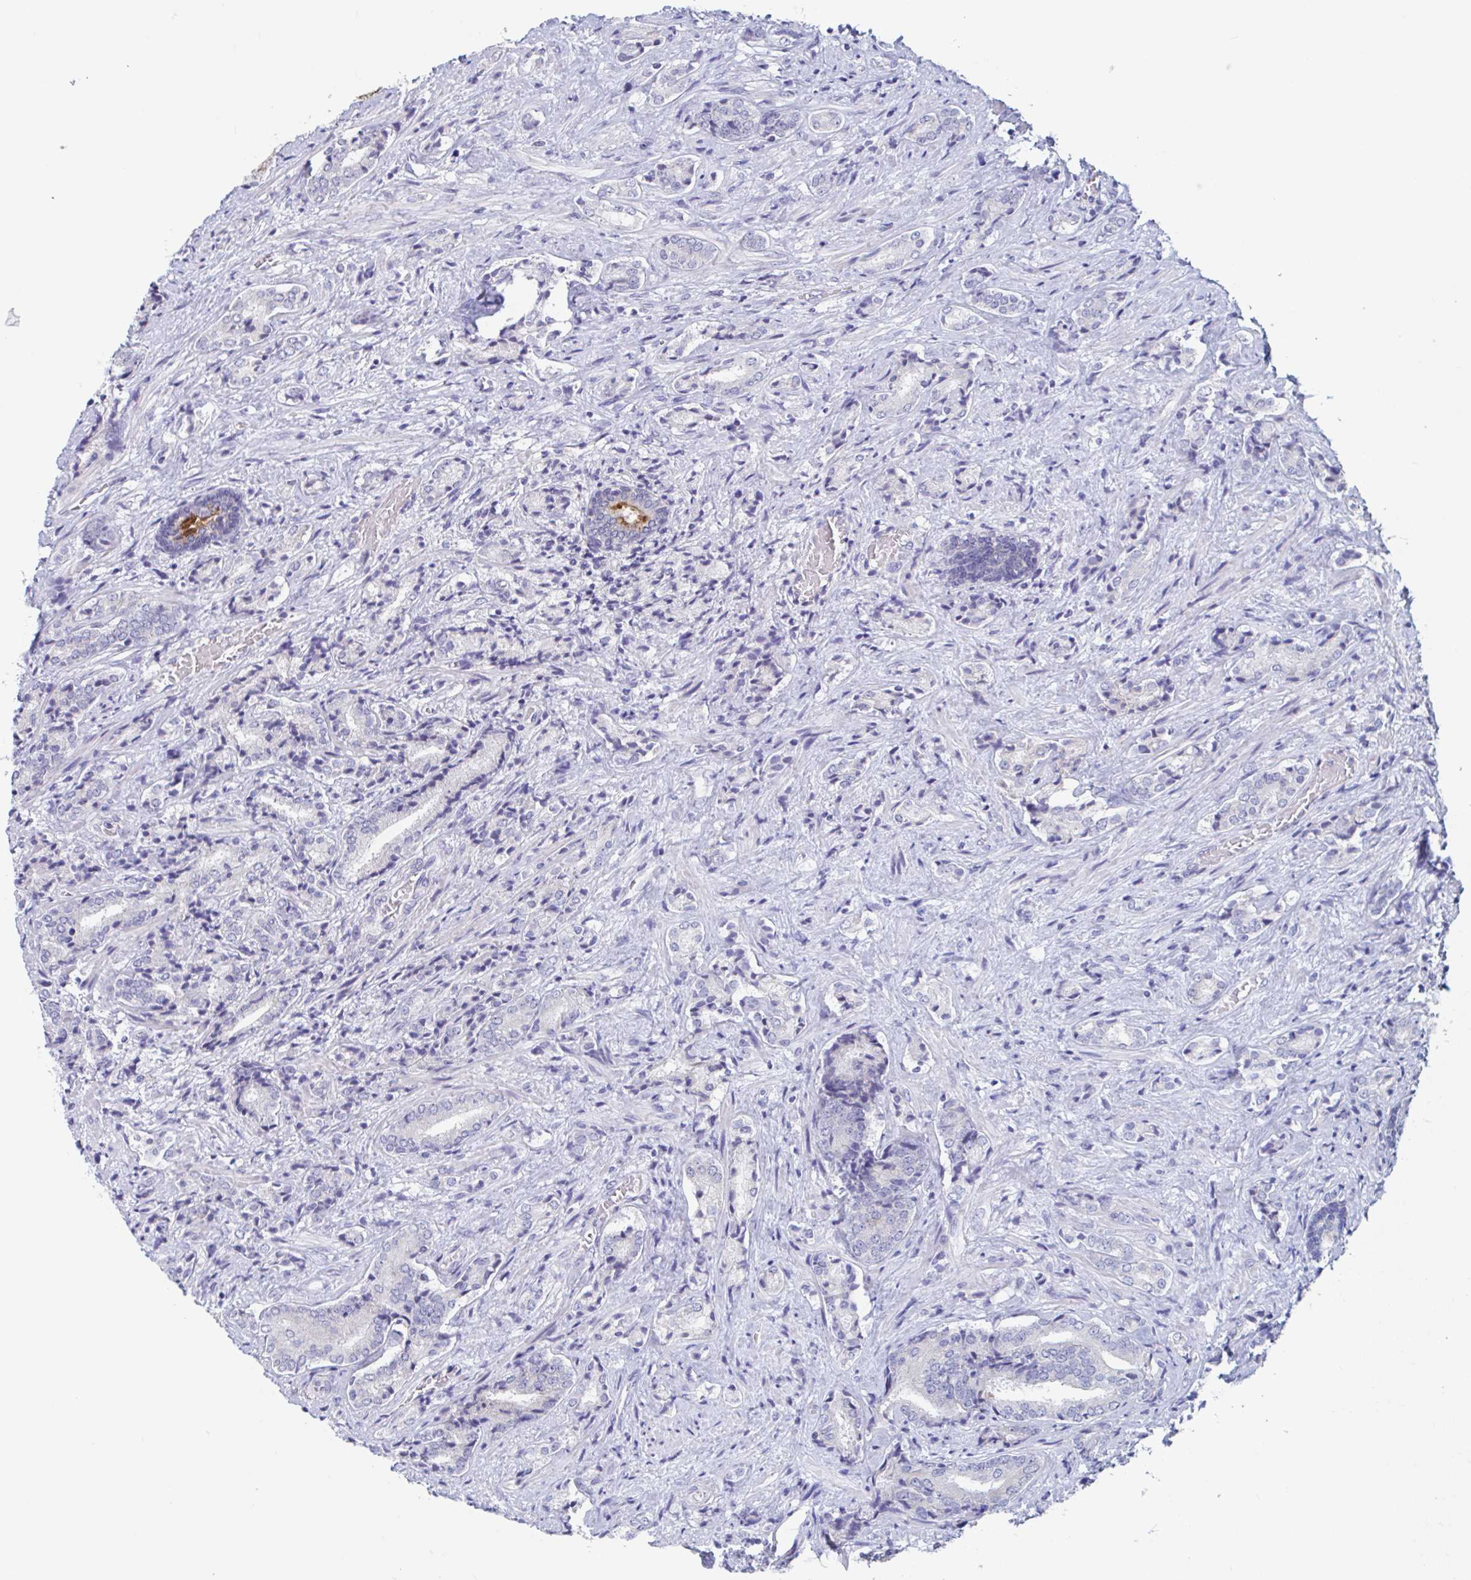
{"staining": {"intensity": "negative", "quantity": "none", "location": "none"}, "tissue": "prostate cancer", "cell_type": "Tumor cells", "image_type": "cancer", "snomed": [{"axis": "morphology", "description": "Adenocarcinoma, High grade"}, {"axis": "topography", "description": "Prostate"}], "caption": "An immunohistochemistry (IHC) image of prostate cancer (high-grade adenocarcinoma) is shown. There is no staining in tumor cells of prostate cancer (high-grade adenocarcinoma).", "gene": "UNKL", "patient": {"sex": "male", "age": 62}}